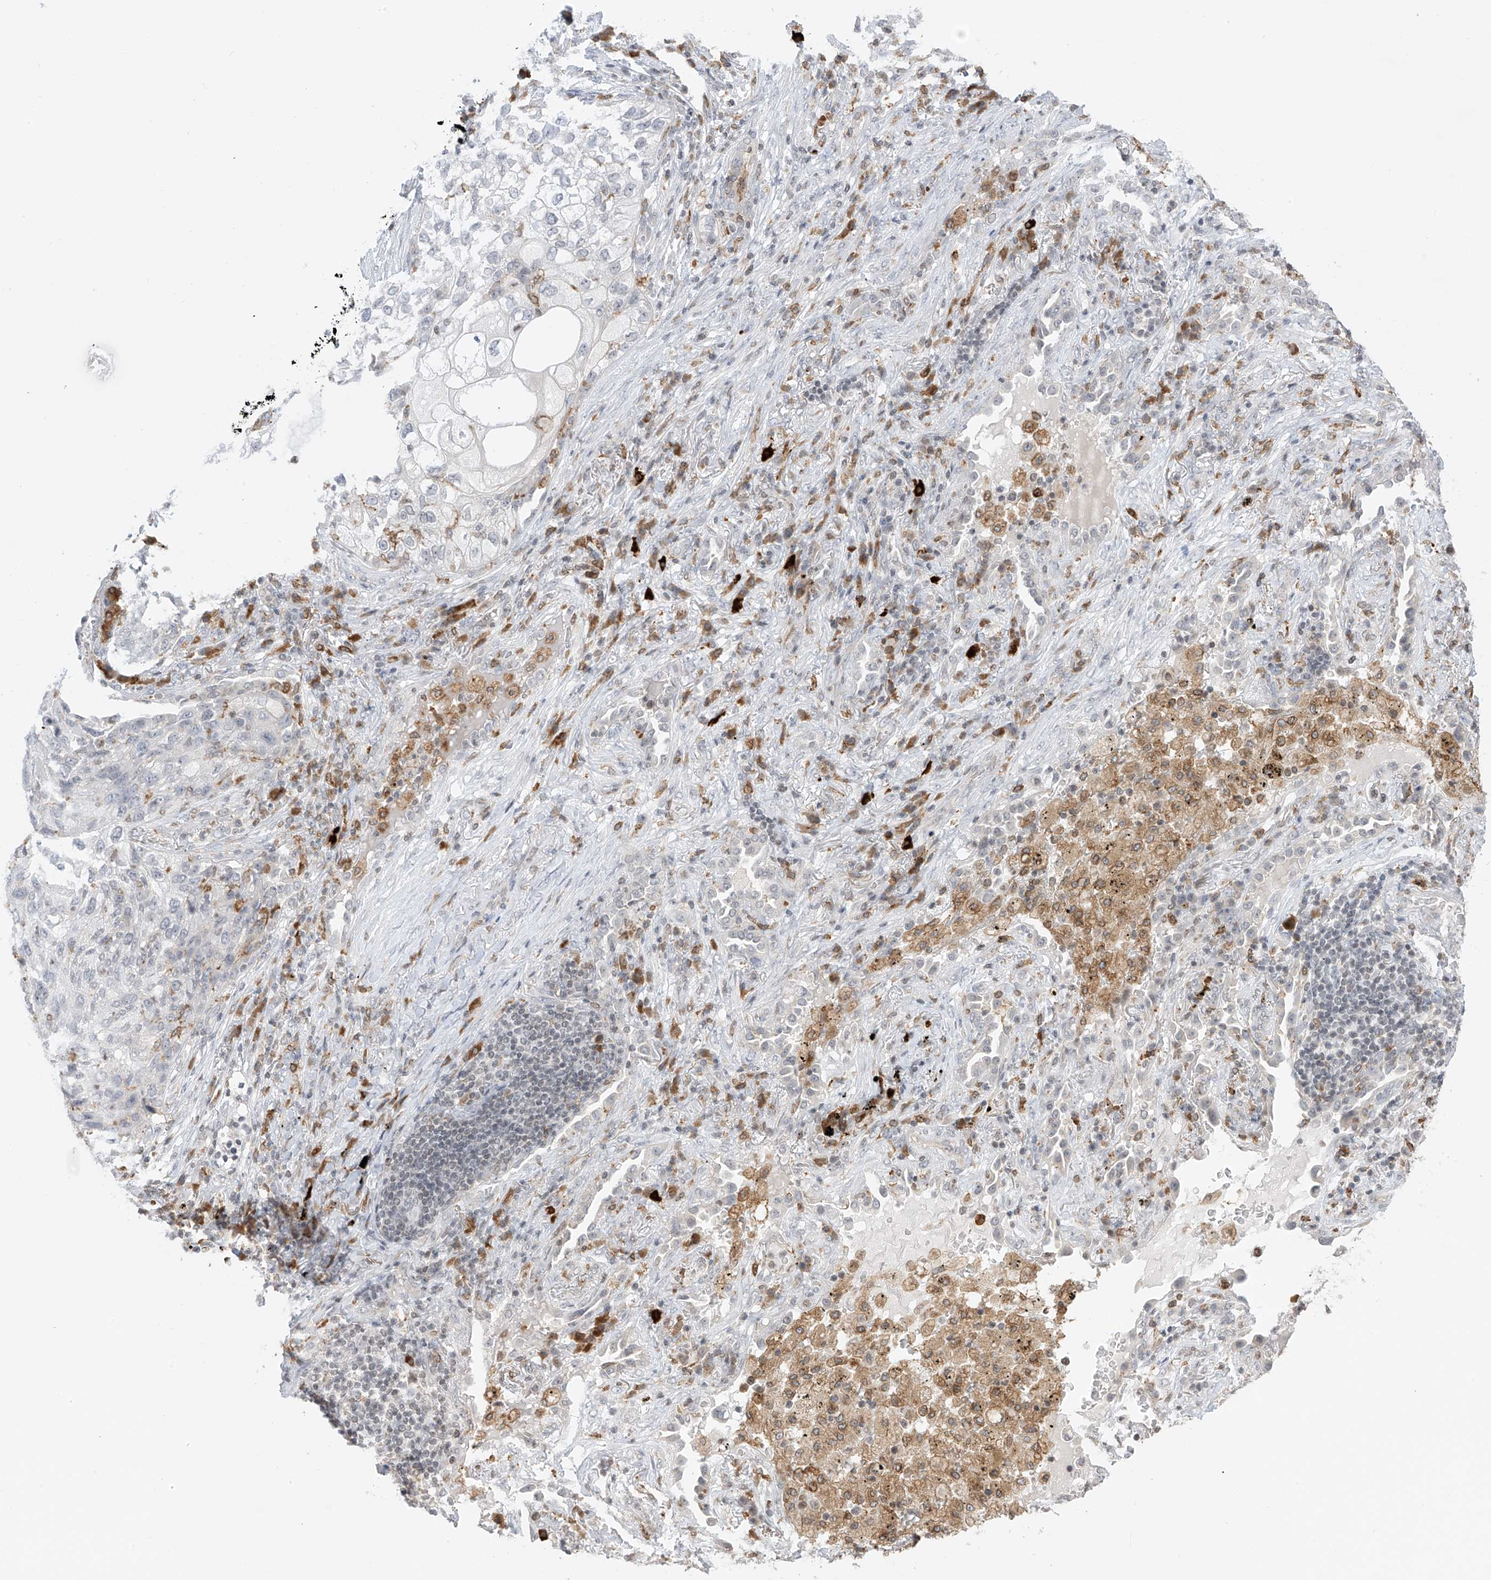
{"staining": {"intensity": "negative", "quantity": "none", "location": "none"}, "tissue": "lung cancer", "cell_type": "Tumor cells", "image_type": "cancer", "snomed": [{"axis": "morphology", "description": "Squamous cell carcinoma, NOS"}, {"axis": "topography", "description": "Lung"}], "caption": "Lung cancer (squamous cell carcinoma) was stained to show a protein in brown. There is no significant expression in tumor cells.", "gene": "TBXAS1", "patient": {"sex": "female", "age": 63}}